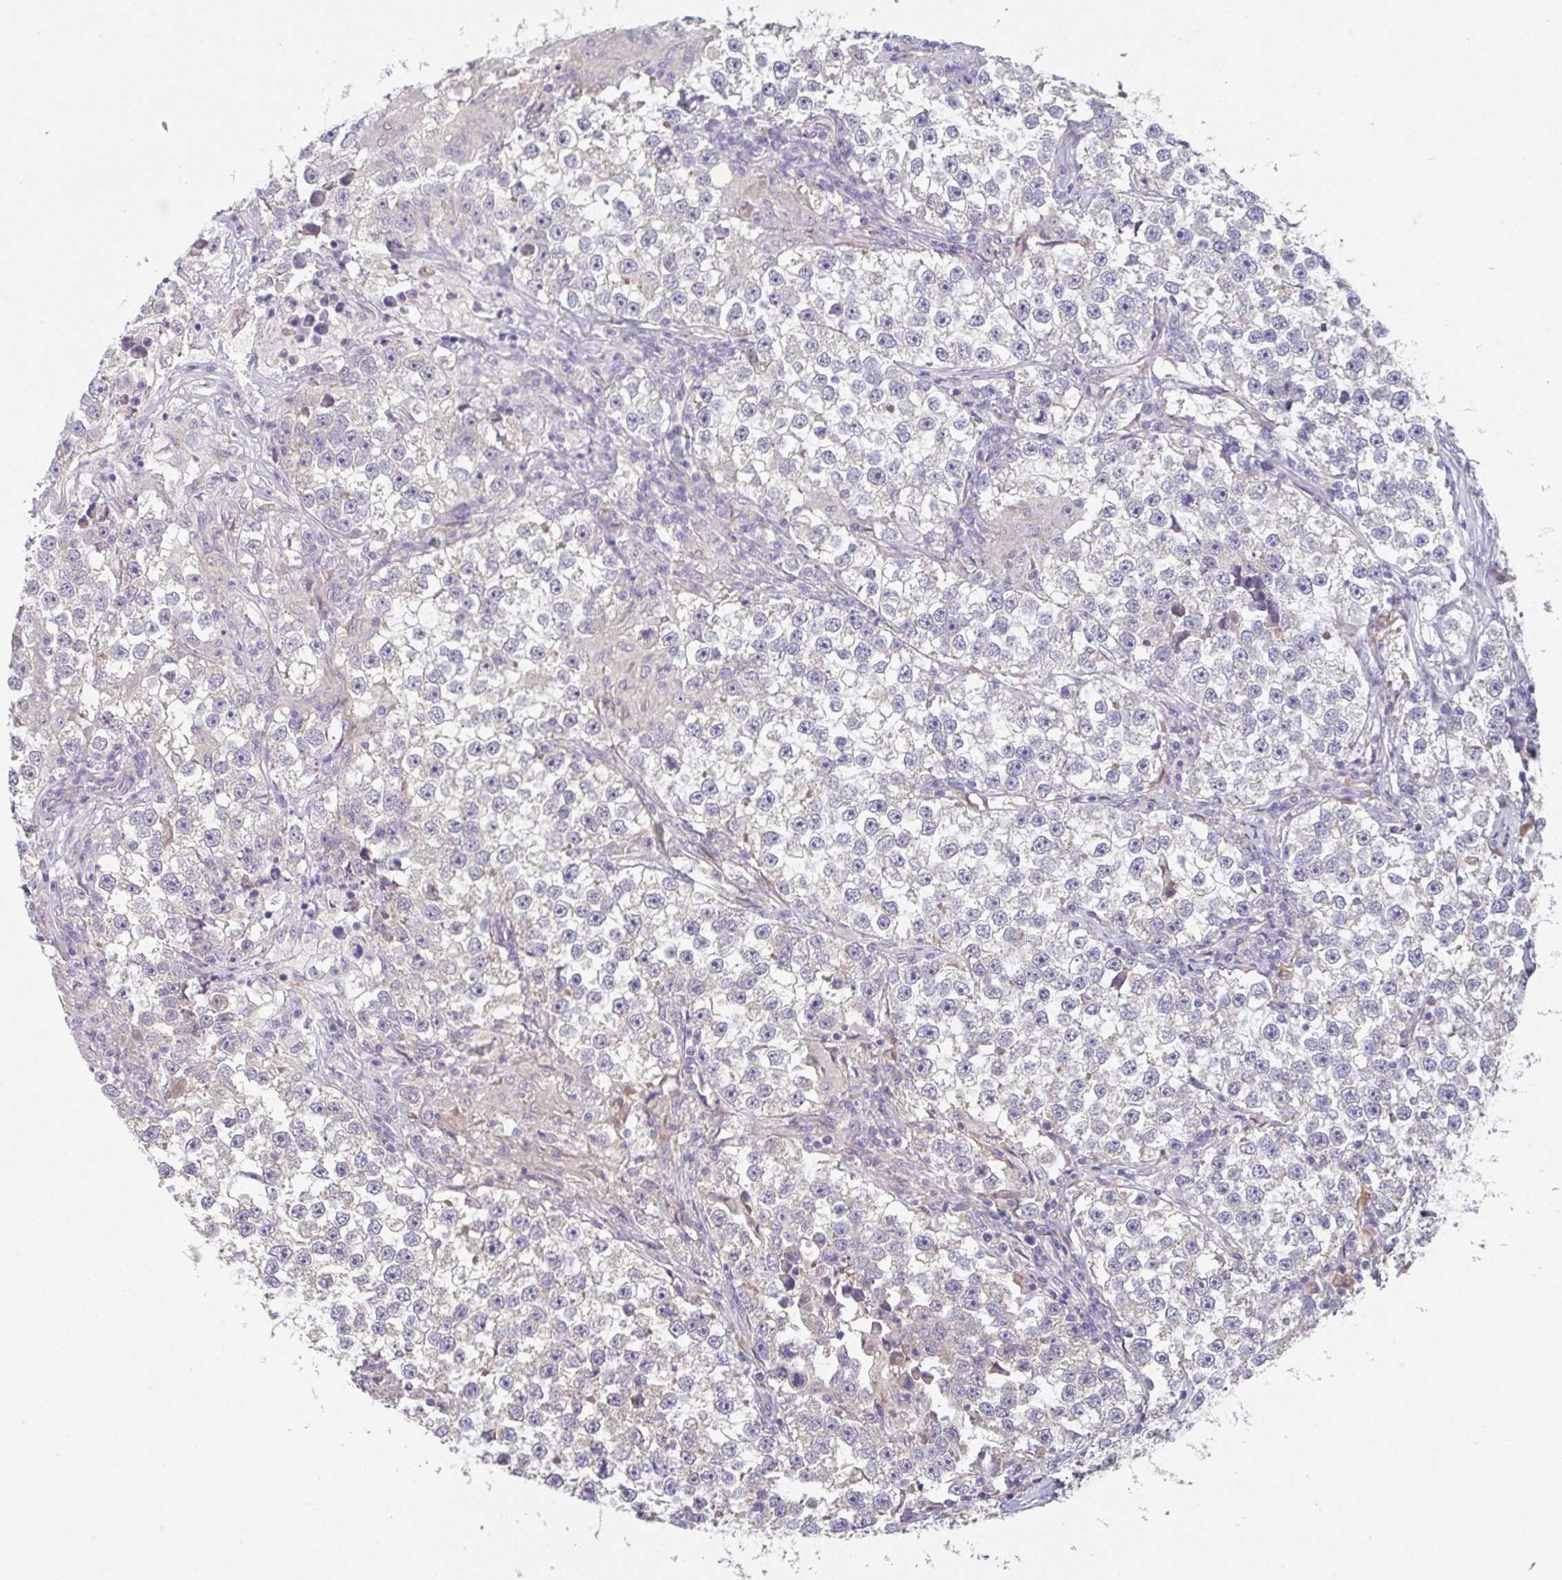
{"staining": {"intensity": "negative", "quantity": "none", "location": "none"}, "tissue": "testis cancer", "cell_type": "Tumor cells", "image_type": "cancer", "snomed": [{"axis": "morphology", "description": "Seminoma, NOS"}, {"axis": "topography", "description": "Testis"}], "caption": "Tumor cells are negative for protein expression in human testis cancer (seminoma). (Stains: DAB immunohistochemistry with hematoxylin counter stain, Microscopy: brightfield microscopy at high magnification).", "gene": "TSPAN31", "patient": {"sex": "male", "age": 46}}